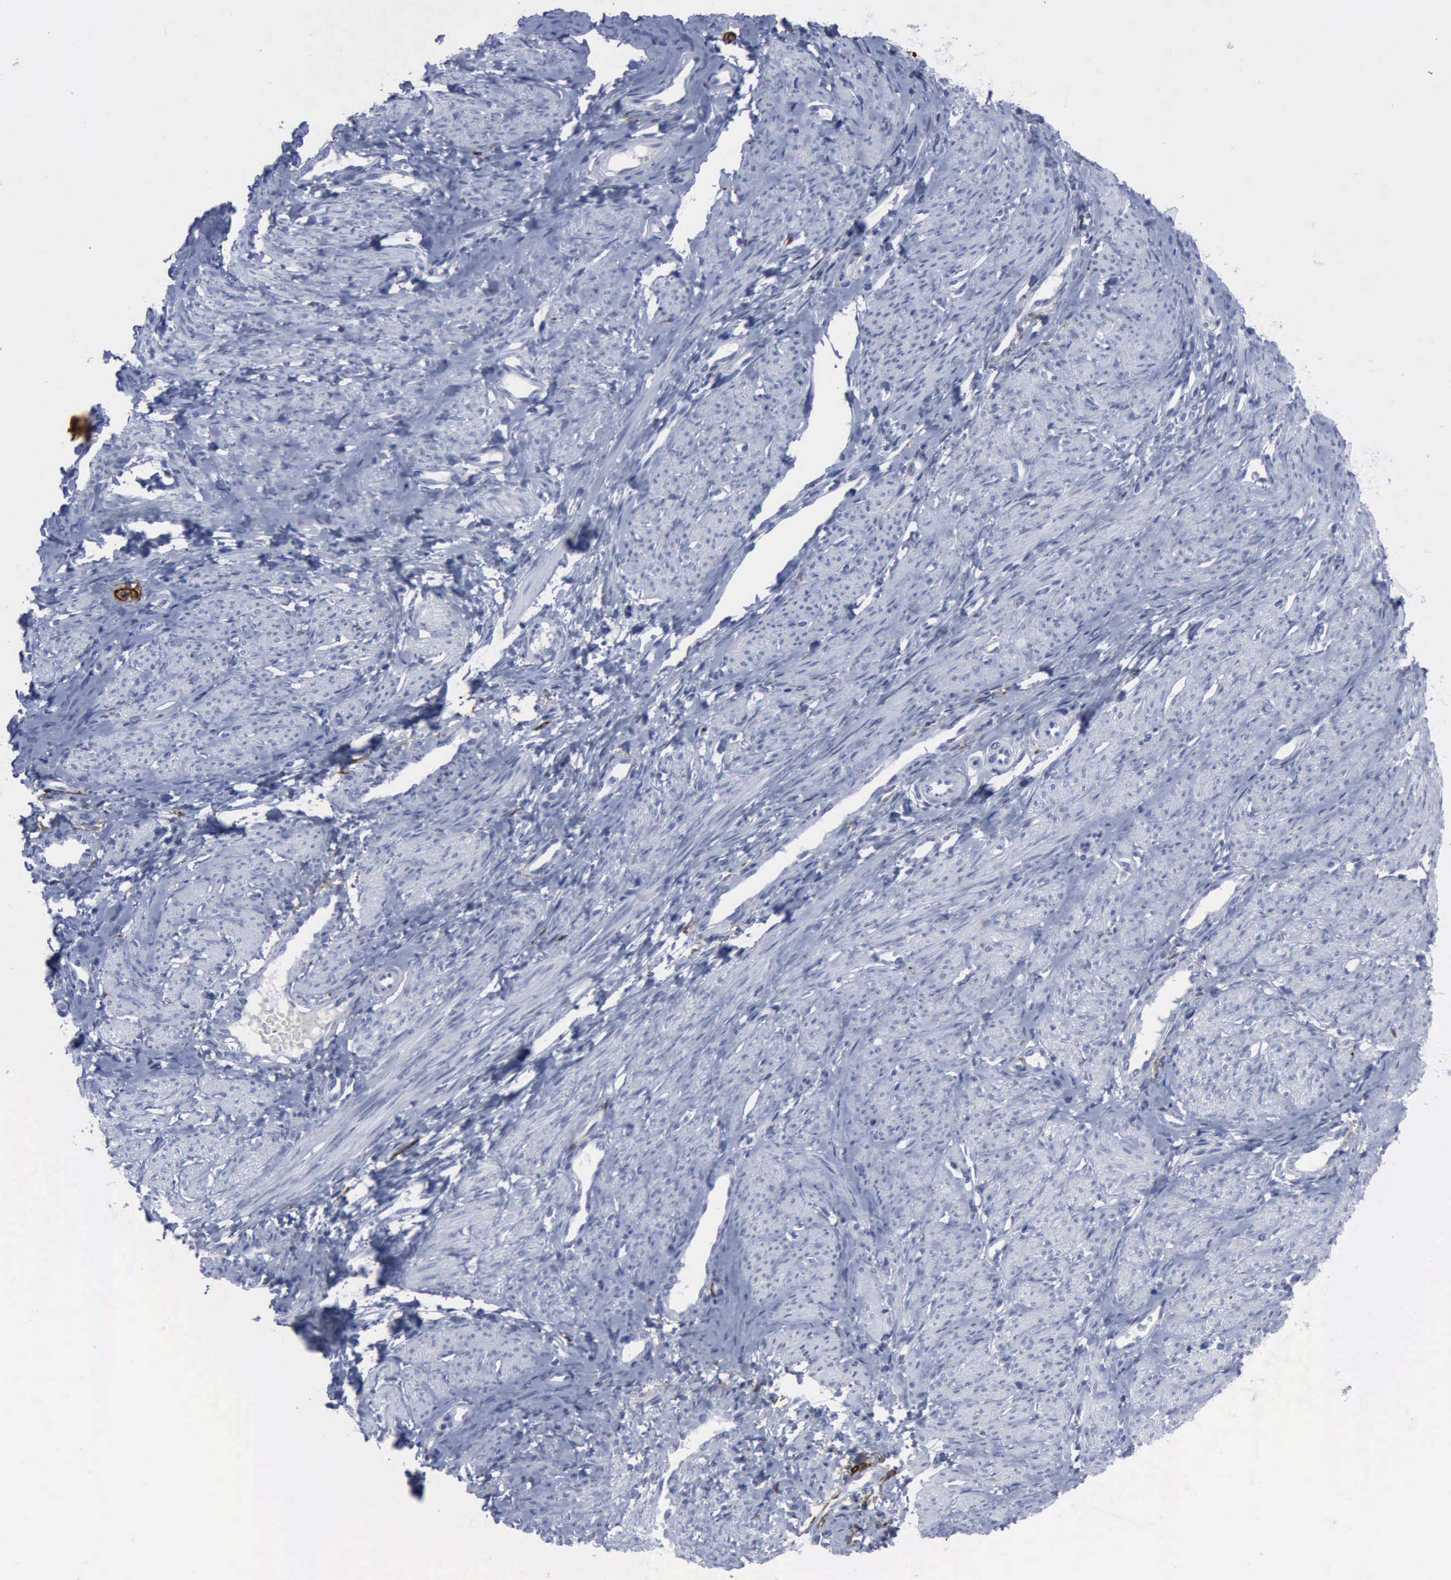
{"staining": {"intensity": "negative", "quantity": "none", "location": "none"}, "tissue": "smooth muscle", "cell_type": "Smooth muscle cells", "image_type": "normal", "snomed": [{"axis": "morphology", "description": "Normal tissue, NOS"}, {"axis": "topography", "description": "Smooth muscle"}, {"axis": "topography", "description": "Uterus"}], "caption": "IHC of unremarkable smooth muscle displays no positivity in smooth muscle cells. The staining is performed using DAB brown chromogen with nuclei counter-stained in using hematoxylin.", "gene": "NGFR", "patient": {"sex": "female", "age": 39}}